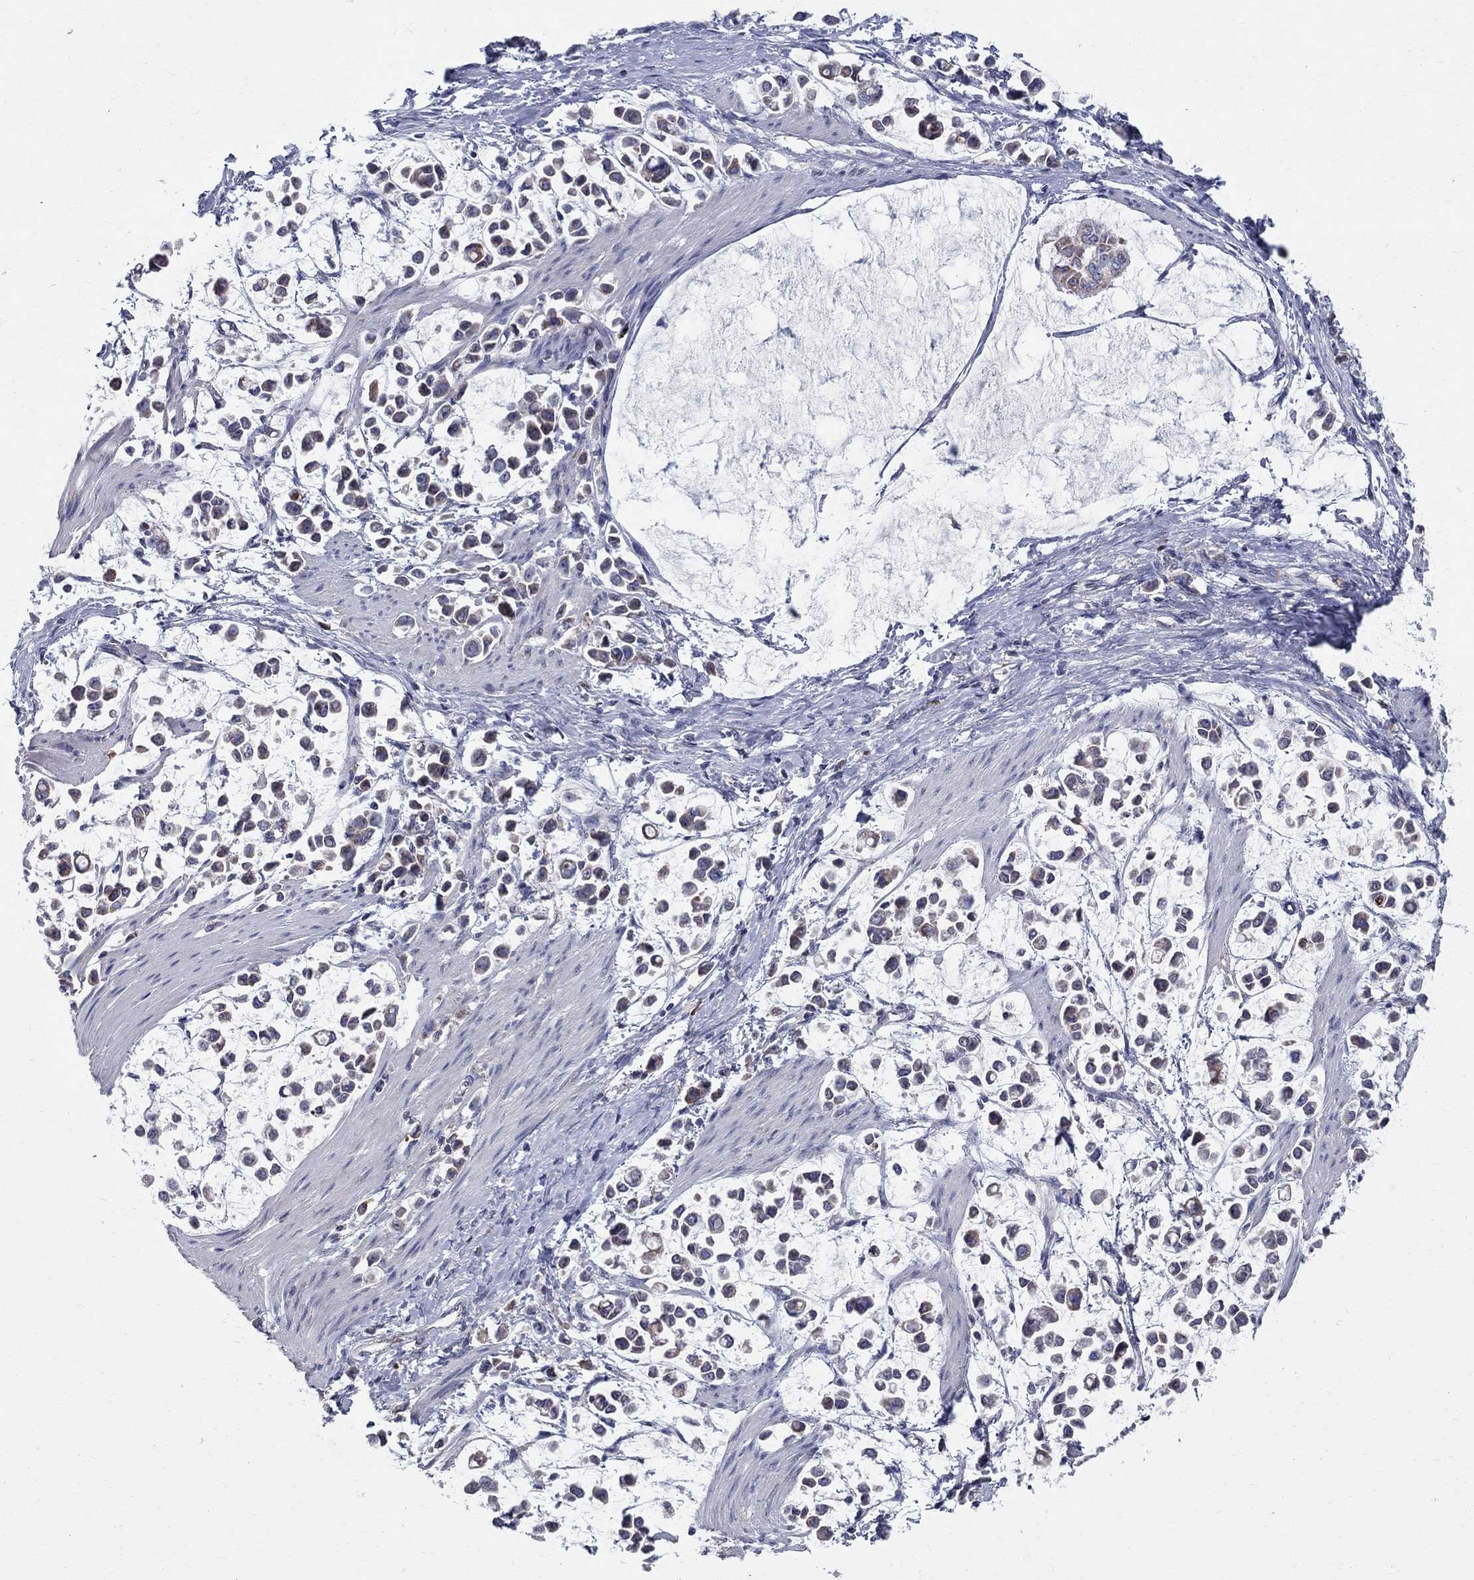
{"staining": {"intensity": "negative", "quantity": "none", "location": "none"}, "tissue": "stomach cancer", "cell_type": "Tumor cells", "image_type": "cancer", "snomed": [{"axis": "morphology", "description": "Adenocarcinoma, NOS"}, {"axis": "topography", "description": "Stomach"}], "caption": "Micrograph shows no significant protein expression in tumor cells of stomach cancer. (DAB (3,3'-diaminobenzidine) IHC visualized using brightfield microscopy, high magnification).", "gene": "SLC4A10", "patient": {"sex": "male", "age": 82}}